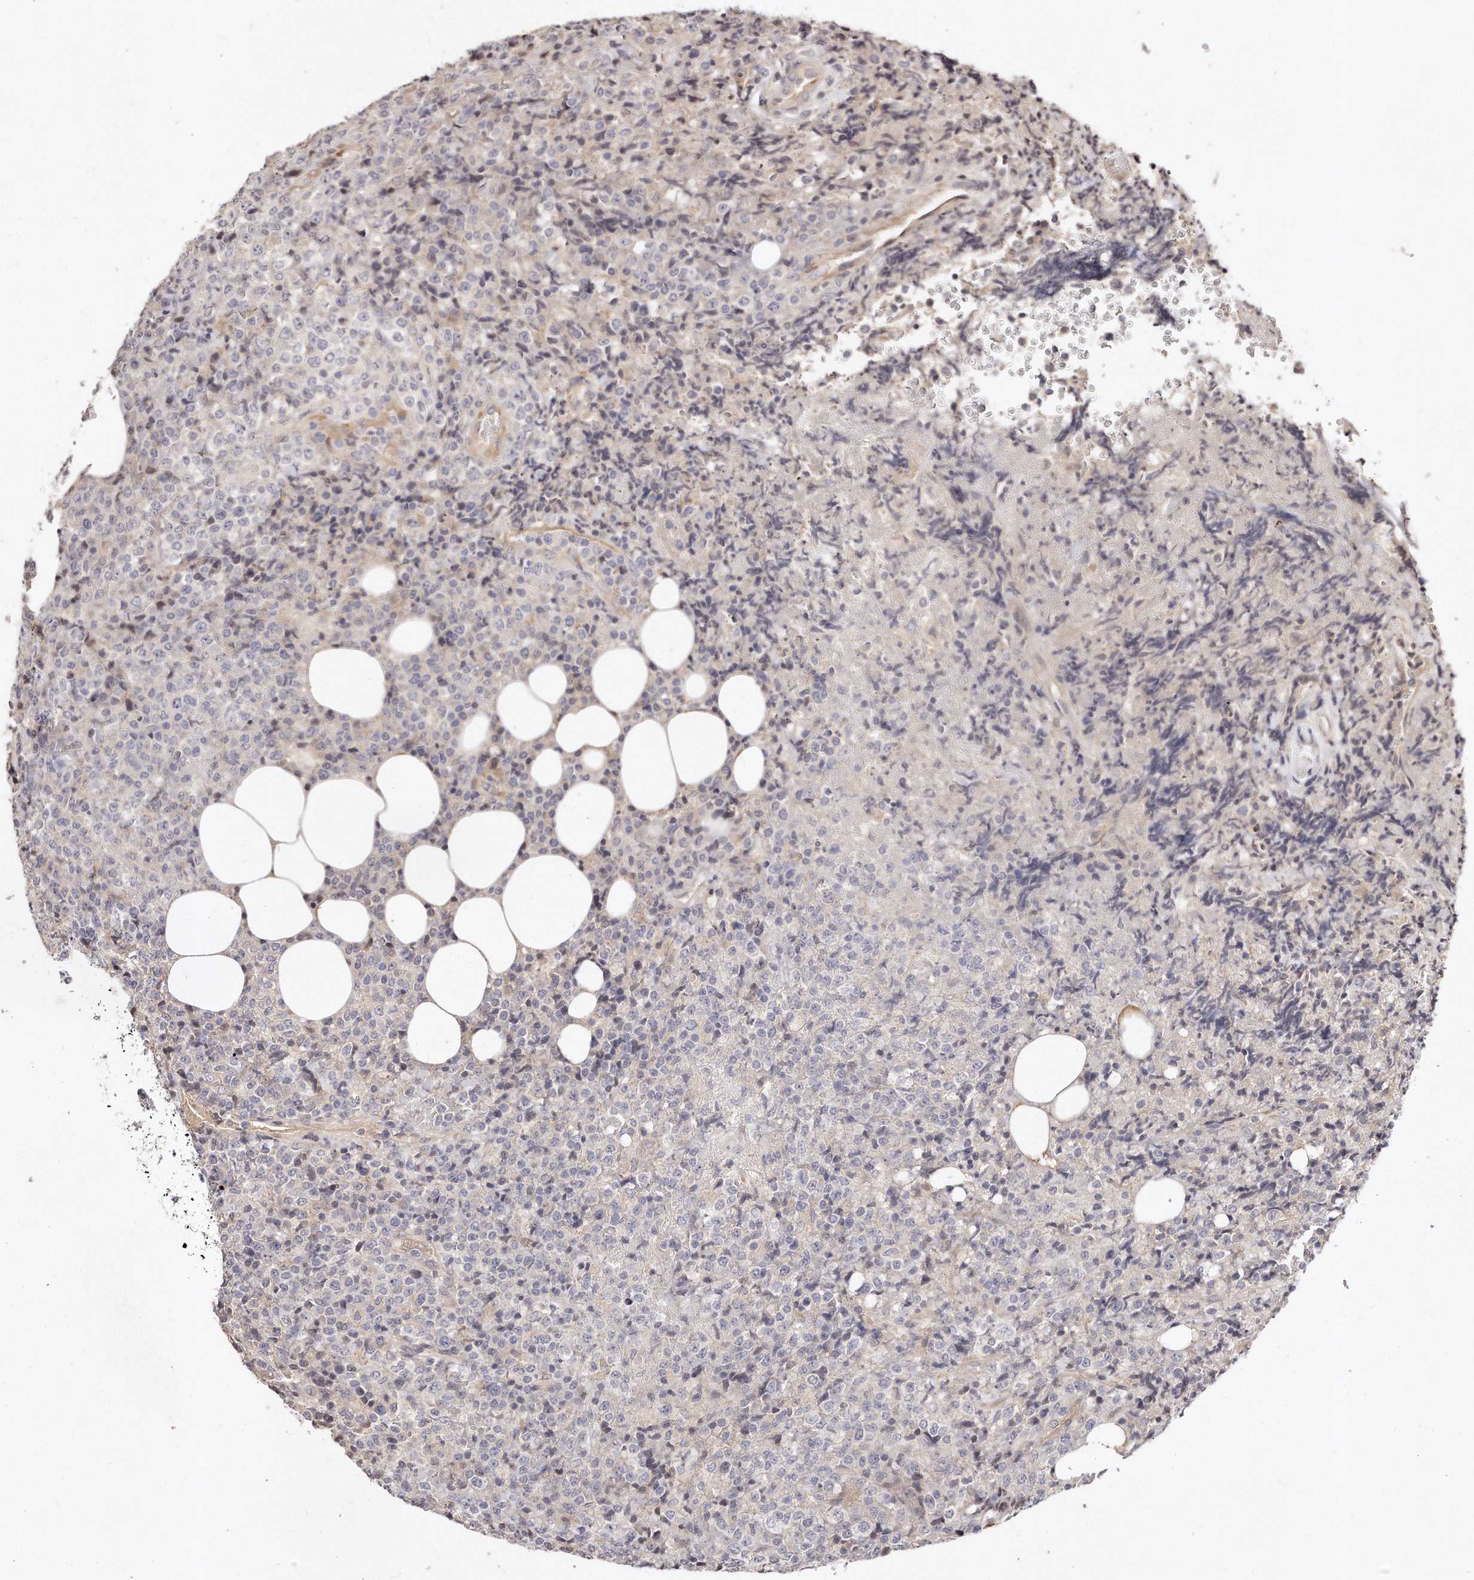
{"staining": {"intensity": "negative", "quantity": "none", "location": "none"}, "tissue": "lymphoma", "cell_type": "Tumor cells", "image_type": "cancer", "snomed": [{"axis": "morphology", "description": "Malignant lymphoma, non-Hodgkin's type, High grade"}, {"axis": "topography", "description": "Lymph node"}], "caption": "A high-resolution micrograph shows IHC staining of lymphoma, which exhibits no significant positivity in tumor cells. The staining is performed using DAB brown chromogen with nuclei counter-stained in using hematoxylin.", "gene": "CASZ1", "patient": {"sex": "male", "age": 13}}